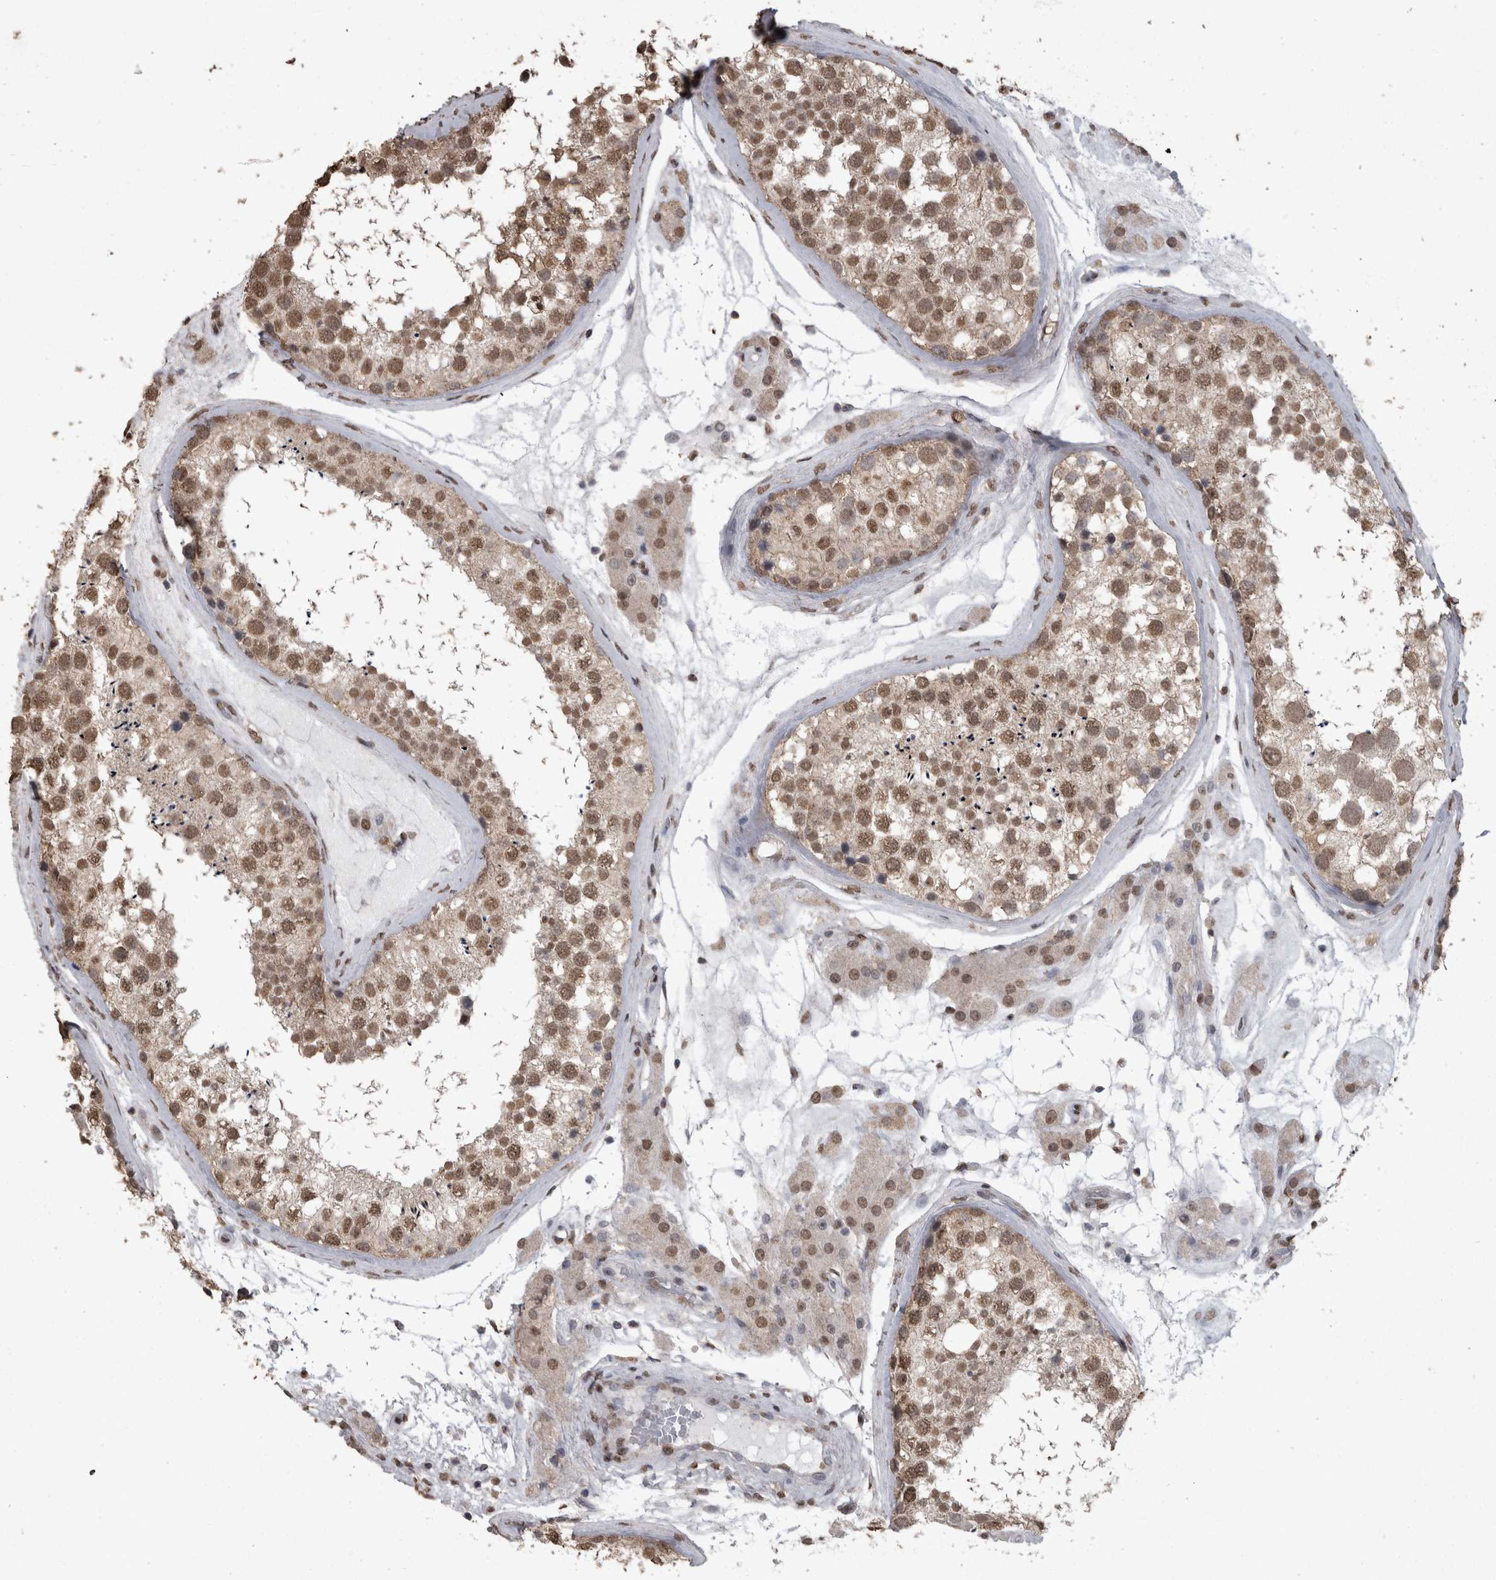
{"staining": {"intensity": "moderate", "quantity": ">75%", "location": "cytoplasmic/membranous,nuclear"}, "tissue": "testis", "cell_type": "Cells in seminiferous ducts", "image_type": "normal", "snomed": [{"axis": "morphology", "description": "Normal tissue, NOS"}, {"axis": "topography", "description": "Testis"}], "caption": "Immunohistochemical staining of benign testis exhibits moderate cytoplasmic/membranous,nuclear protein positivity in about >75% of cells in seminiferous ducts. The protein is stained brown, and the nuclei are stained in blue (DAB (3,3'-diaminobenzidine) IHC with brightfield microscopy, high magnification).", "gene": "SMAD7", "patient": {"sex": "male", "age": 46}}